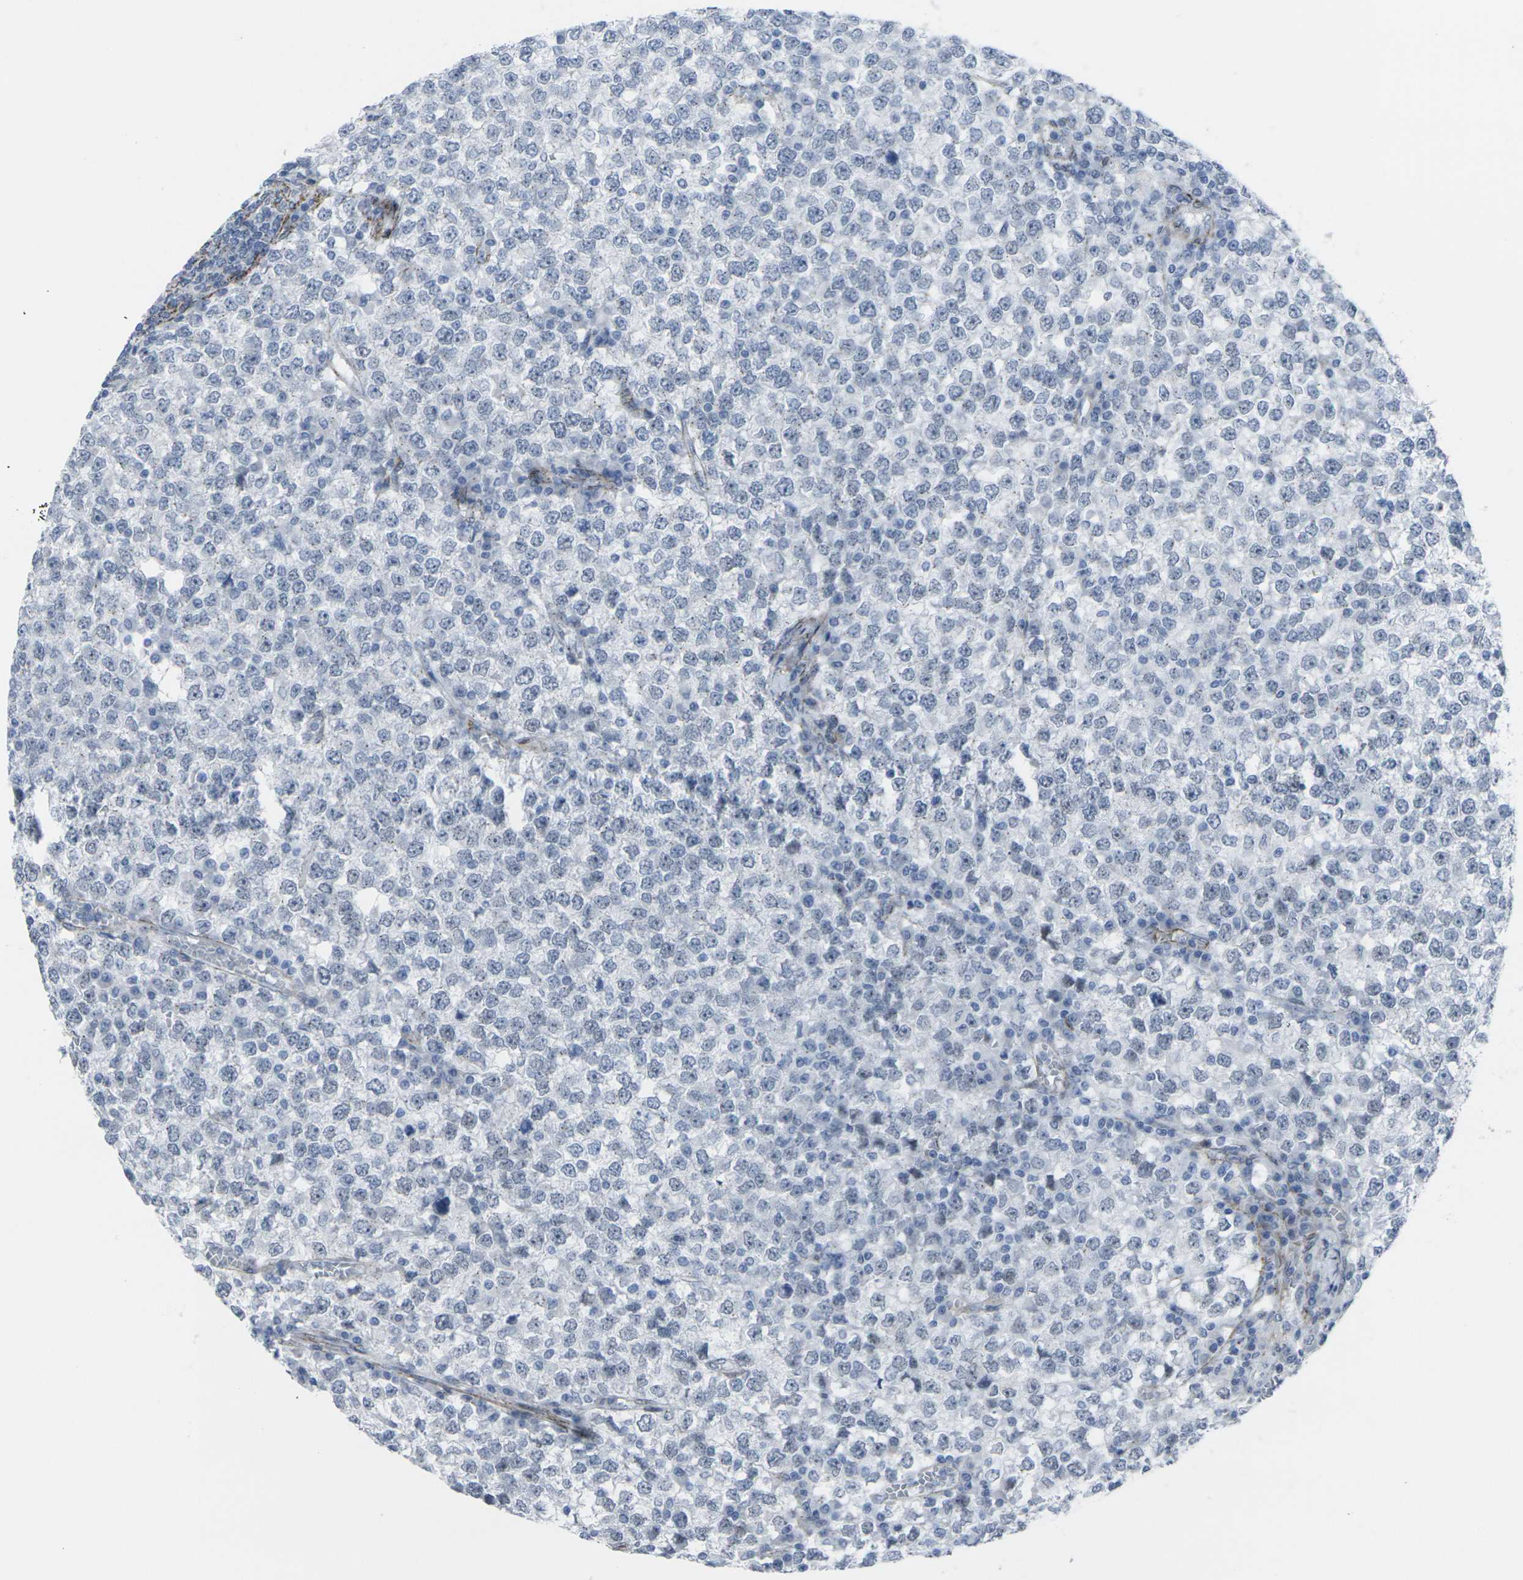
{"staining": {"intensity": "negative", "quantity": "none", "location": "none"}, "tissue": "testis cancer", "cell_type": "Tumor cells", "image_type": "cancer", "snomed": [{"axis": "morphology", "description": "Seminoma, NOS"}, {"axis": "topography", "description": "Testis"}], "caption": "This is an immunohistochemistry image of human testis cancer. There is no expression in tumor cells.", "gene": "CDH11", "patient": {"sex": "male", "age": 65}}